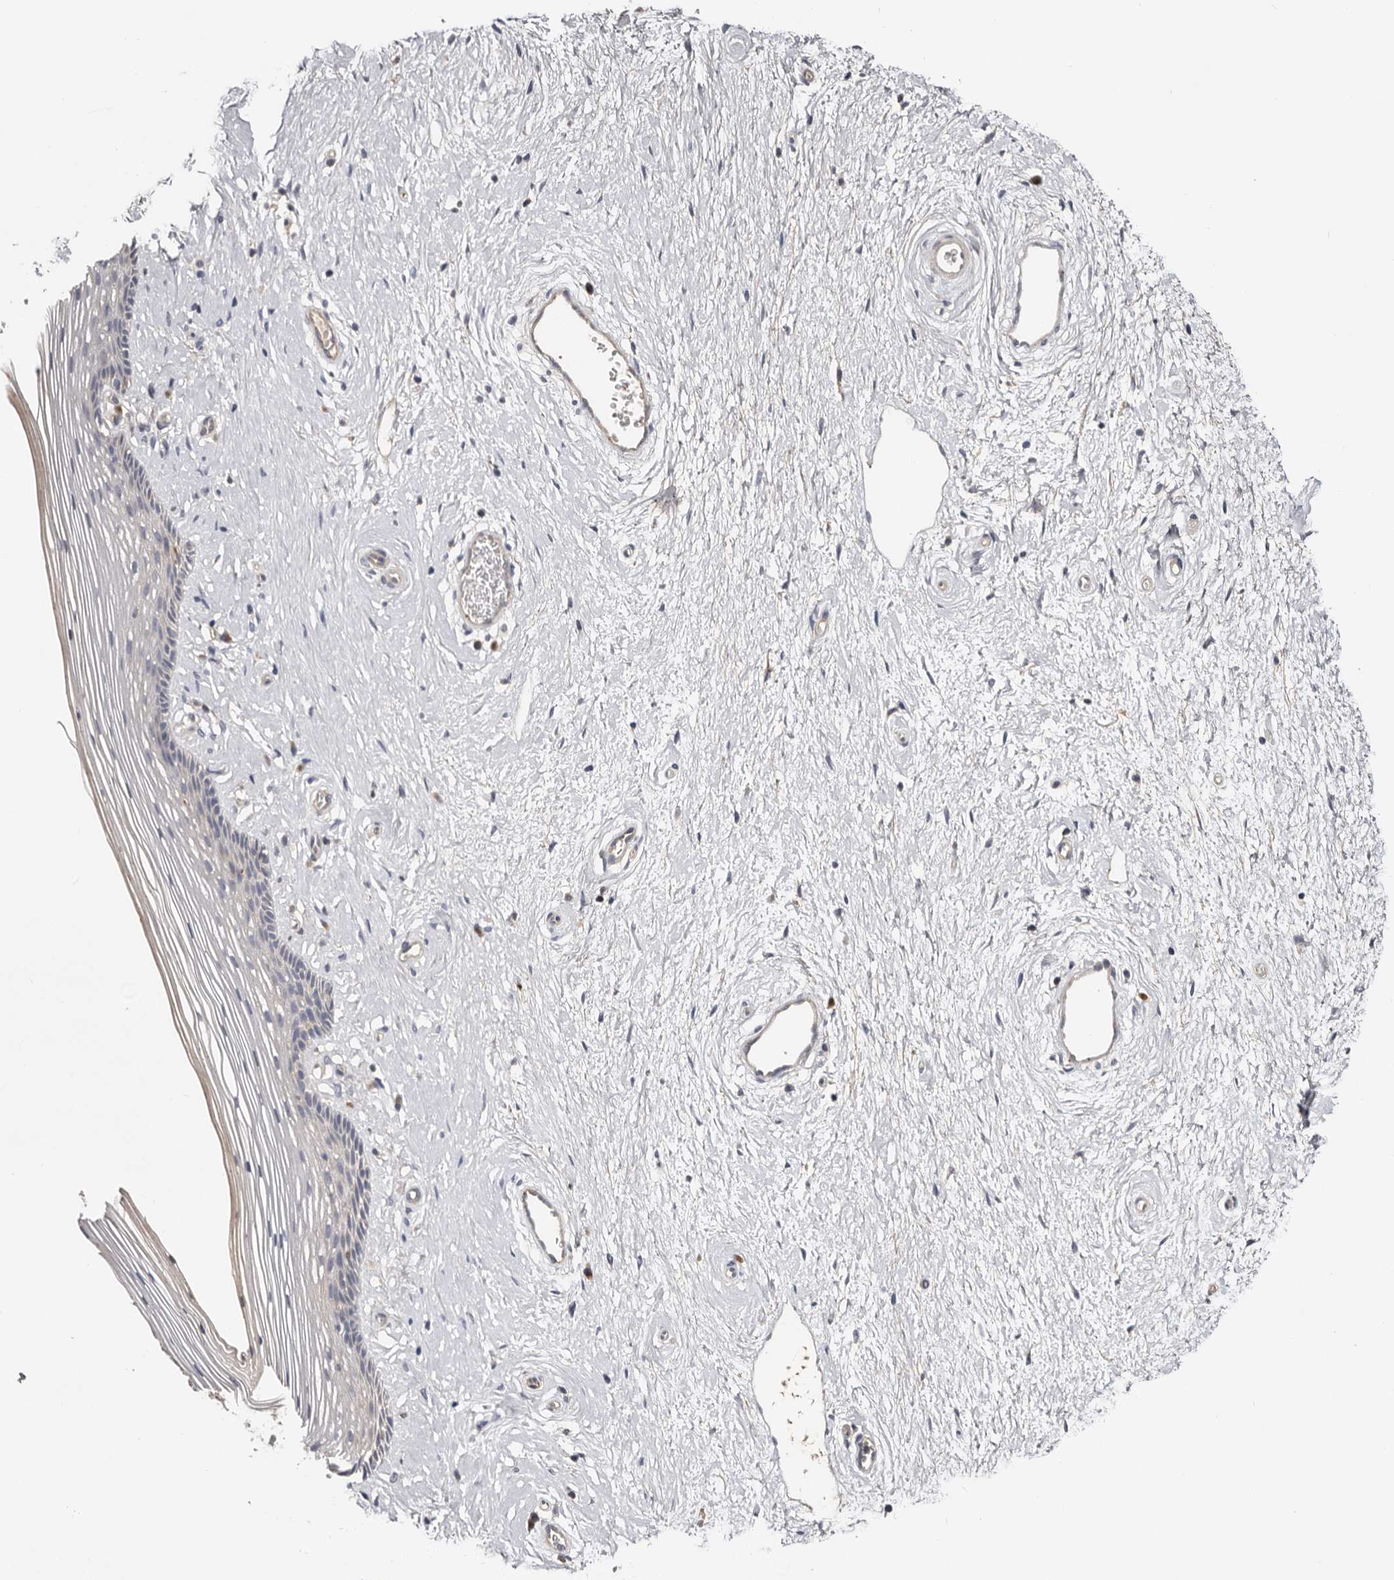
{"staining": {"intensity": "negative", "quantity": "none", "location": "none"}, "tissue": "vagina", "cell_type": "Squamous epithelial cells", "image_type": "normal", "snomed": [{"axis": "morphology", "description": "Normal tissue, NOS"}, {"axis": "topography", "description": "Vagina"}], "caption": "DAB immunohistochemical staining of unremarkable vagina displays no significant positivity in squamous epithelial cells. (DAB IHC, high magnification).", "gene": "INKA2", "patient": {"sex": "female", "age": 46}}